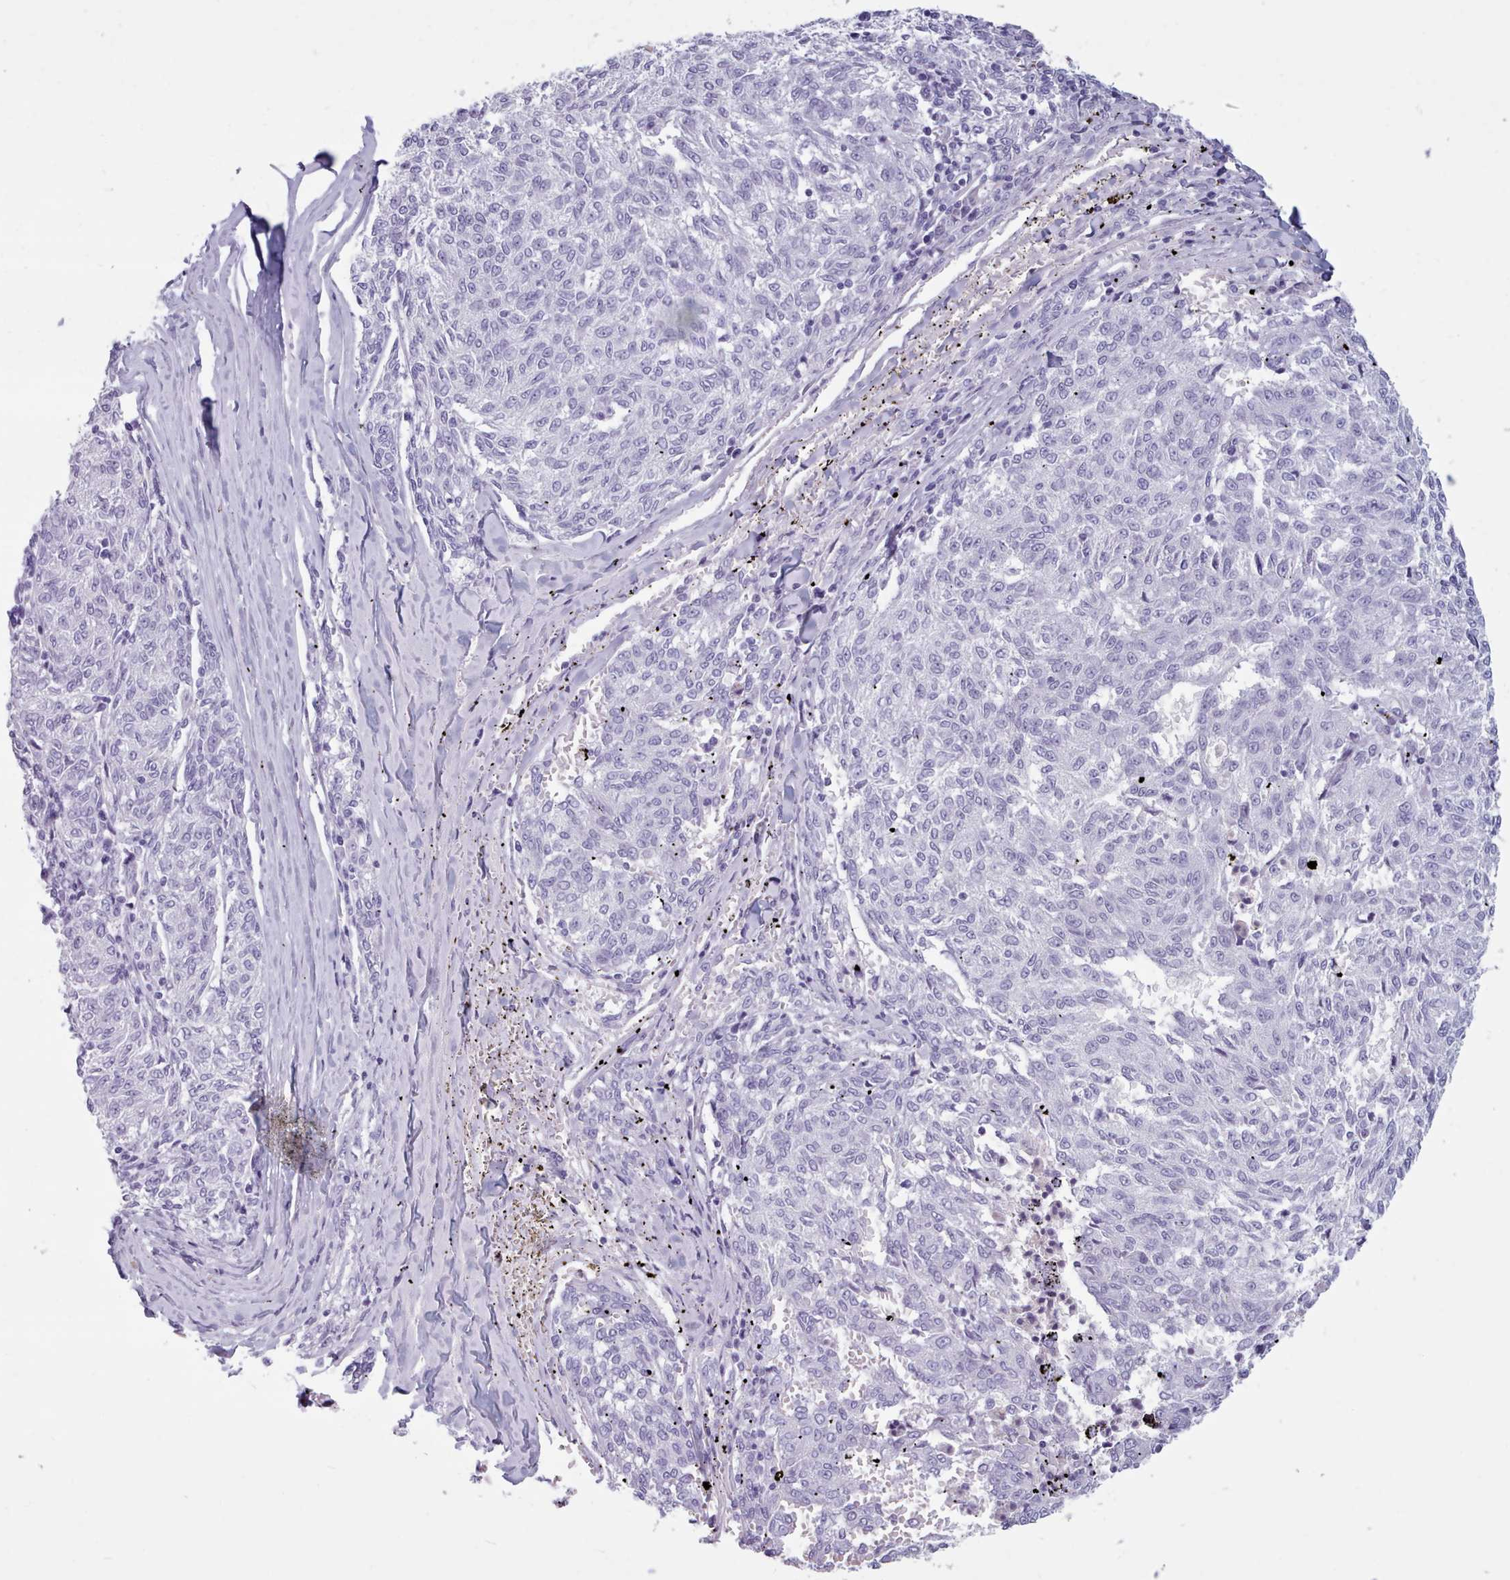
{"staining": {"intensity": "negative", "quantity": "none", "location": "none"}, "tissue": "melanoma", "cell_type": "Tumor cells", "image_type": "cancer", "snomed": [{"axis": "morphology", "description": "Malignant melanoma, NOS"}, {"axis": "topography", "description": "Skin"}], "caption": "The immunohistochemistry (IHC) photomicrograph has no significant positivity in tumor cells of melanoma tissue.", "gene": "ZNF43", "patient": {"sex": "female", "age": 72}}